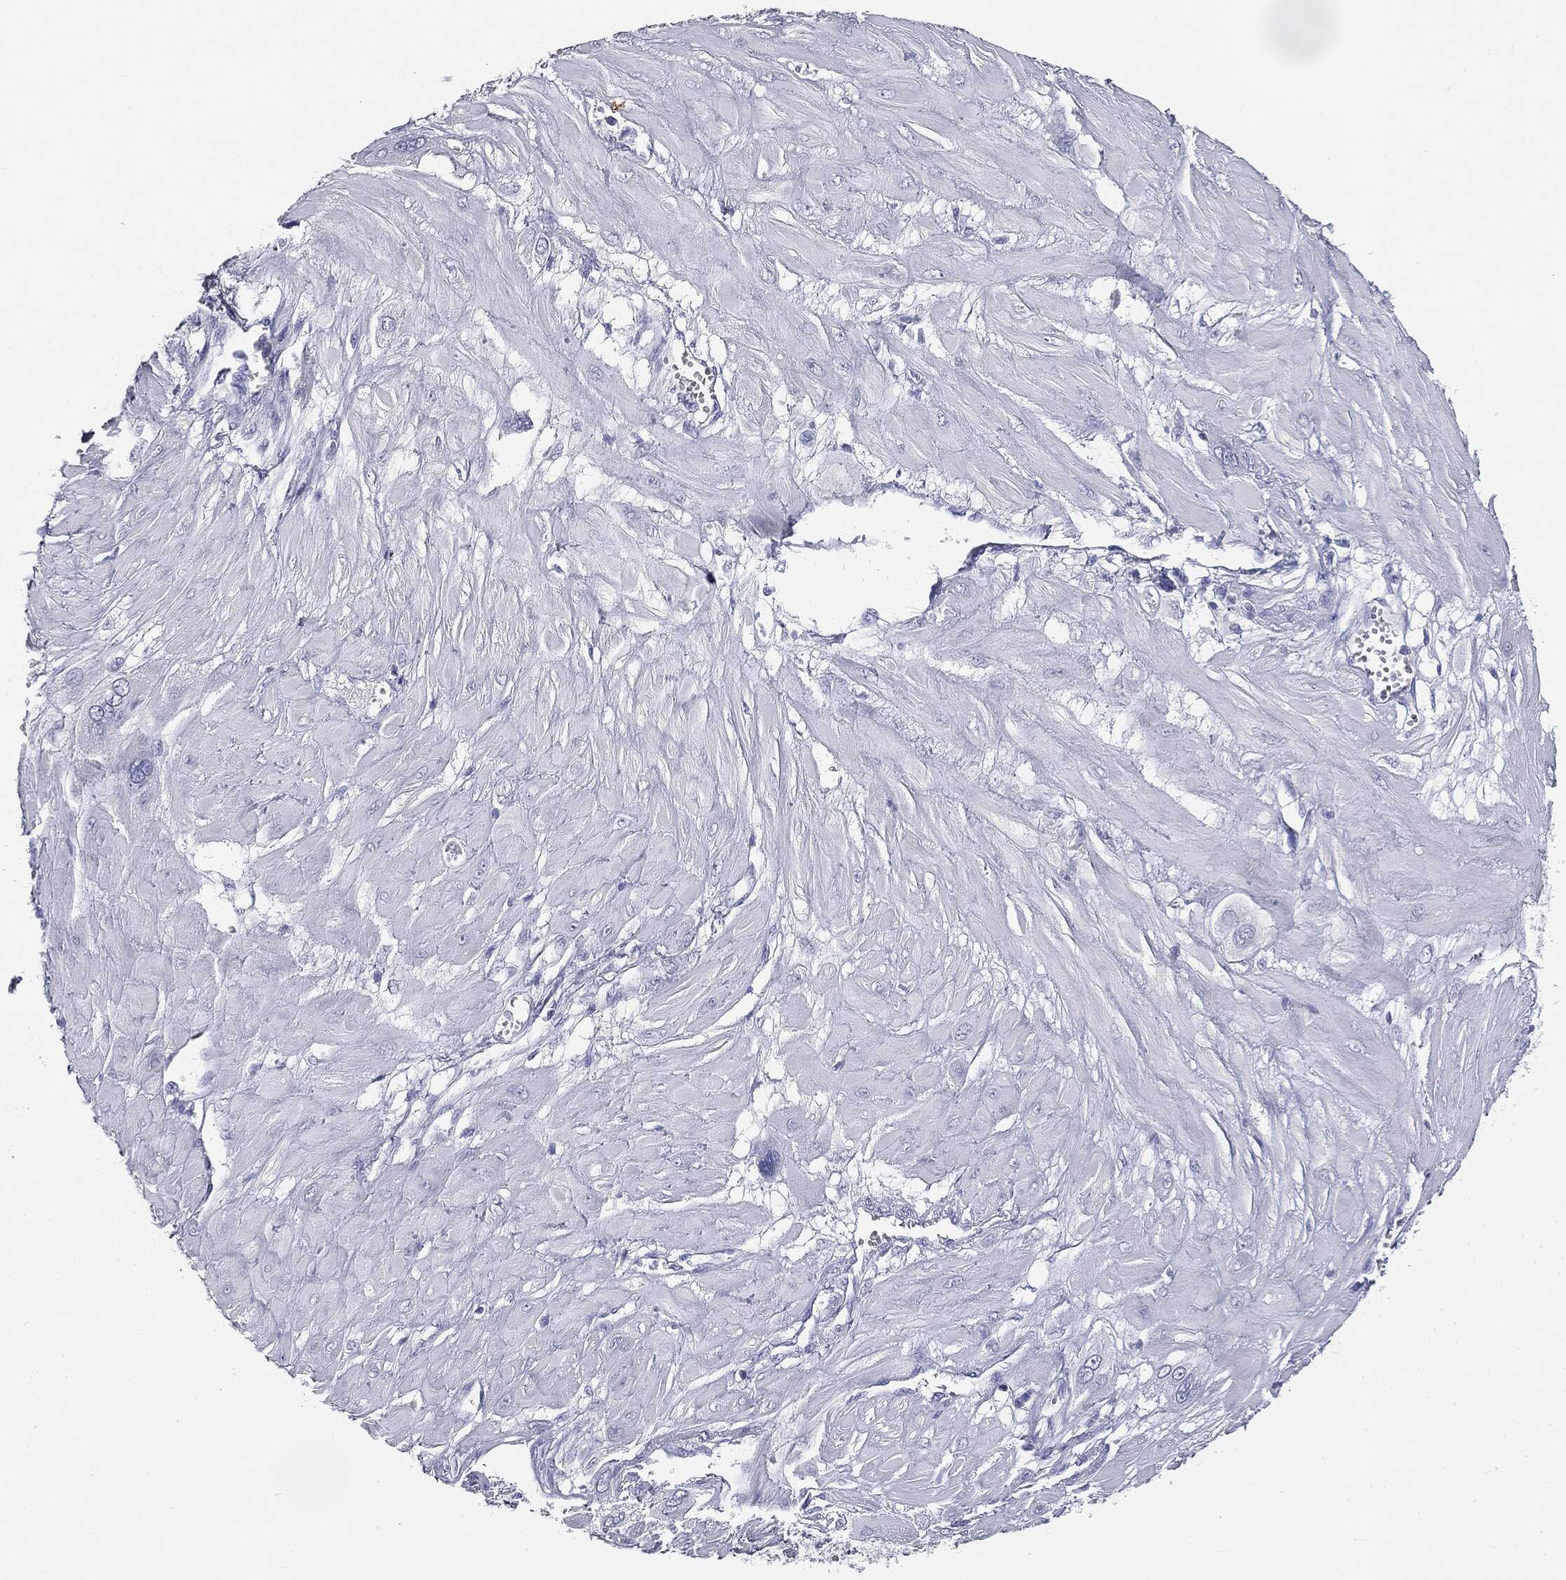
{"staining": {"intensity": "negative", "quantity": "none", "location": "none"}, "tissue": "cervical cancer", "cell_type": "Tumor cells", "image_type": "cancer", "snomed": [{"axis": "morphology", "description": "Squamous cell carcinoma, NOS"}, {"axis": "topography", "description": "Cervix"}], "caption": "A micrograph of cervical cancer (squamous cell carcinoma) stained for a protein shows no brown staining in tumor cells.", "gene": "CUZD1", "patient": {"sex": "female", "age": 34}}